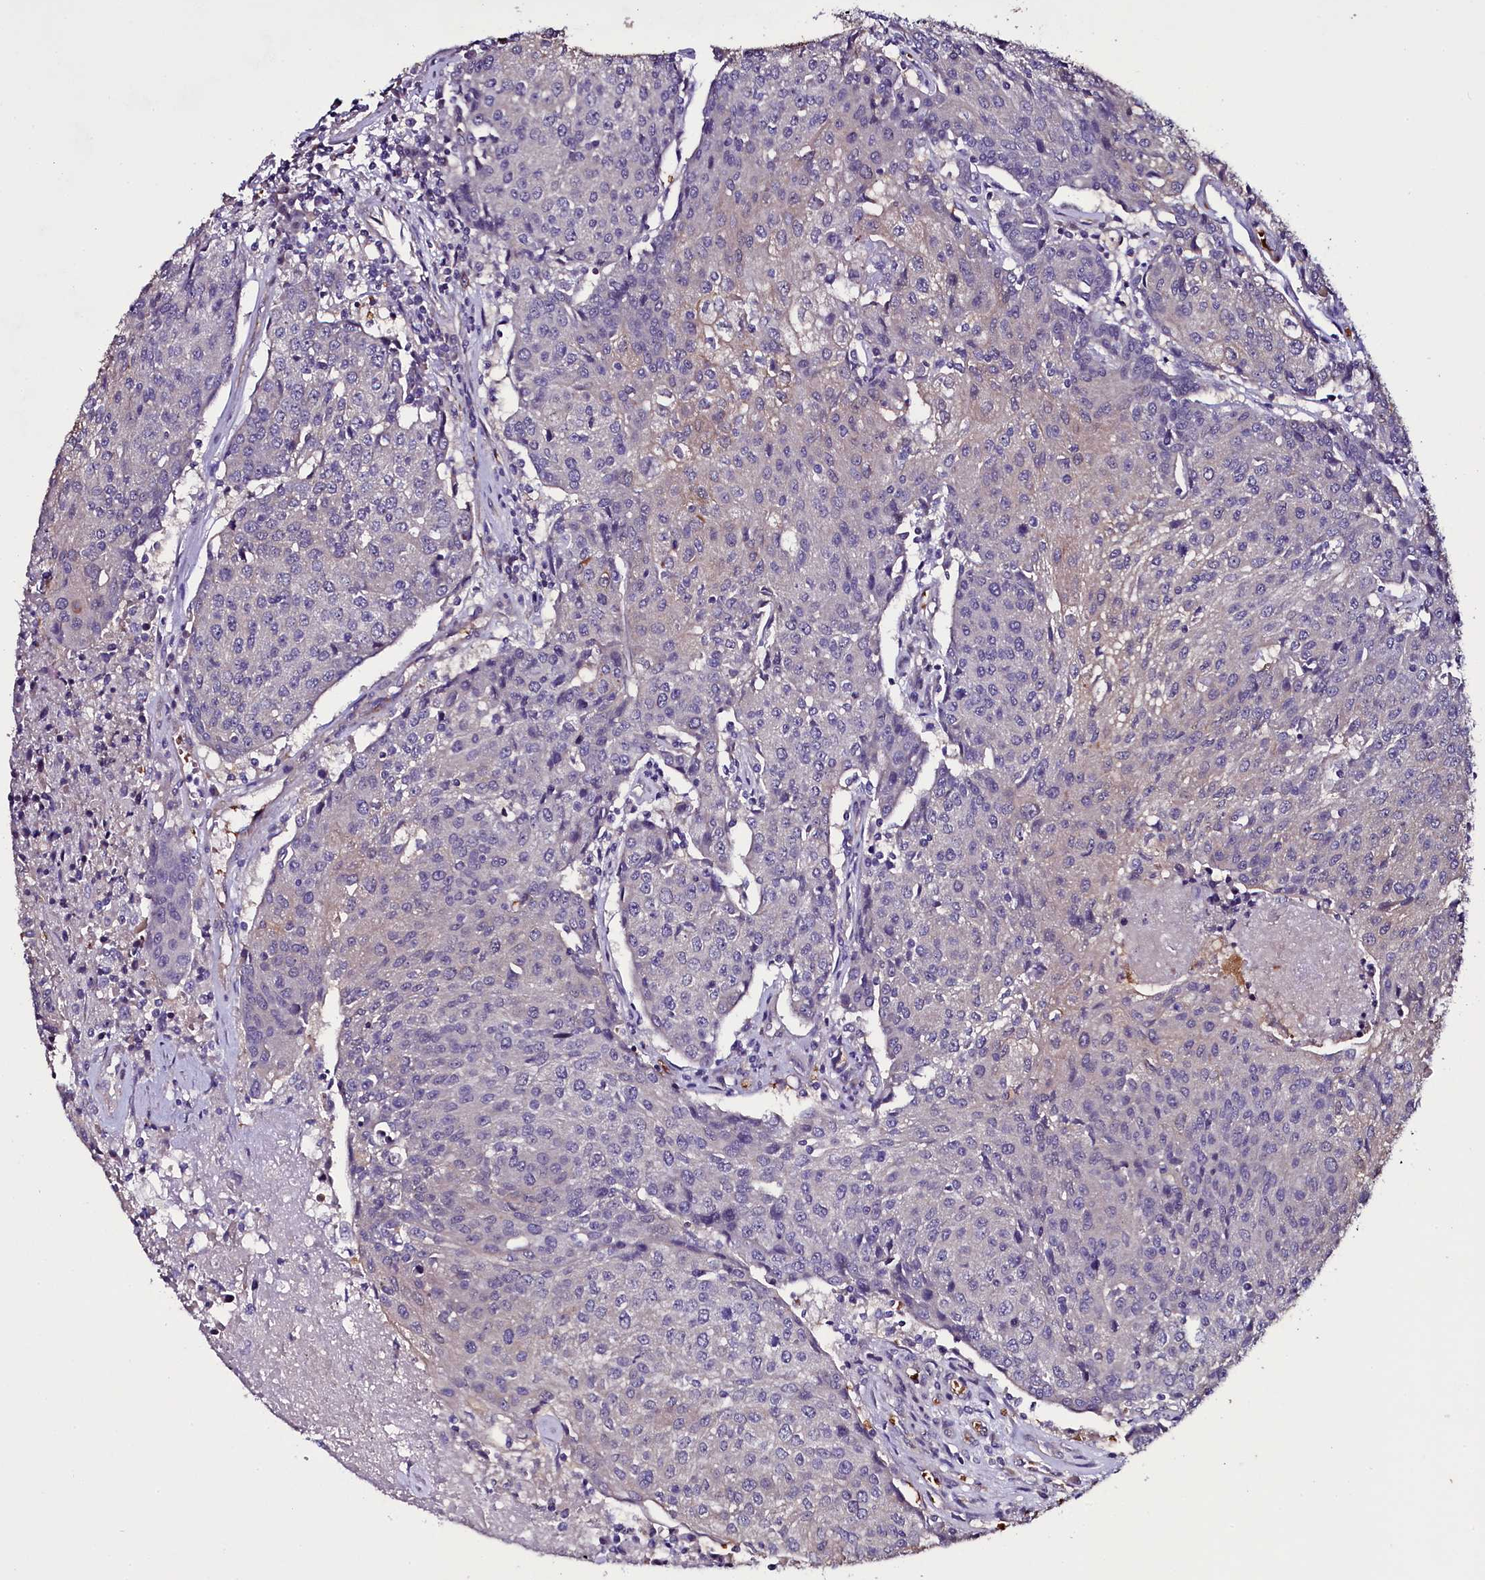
{"staining": {"intensity": "negative", "quantity": "none", "location": "none"}, "tissue": "urothelial cancer", "cell_type": "Tumor cells", "image_type": "cancer", "snomed": [{"axis": "morphology", "description": "Urothelial carcinoma, High grade"}, {"axis": "topography", "description": "Urinary bladder"}], "caption": "Tumor cells show no significant protein positivity in urothelial carcinoma (high-grade).", "gene": "MEX3C", "patient": {"sex": "female", "age": 85}}